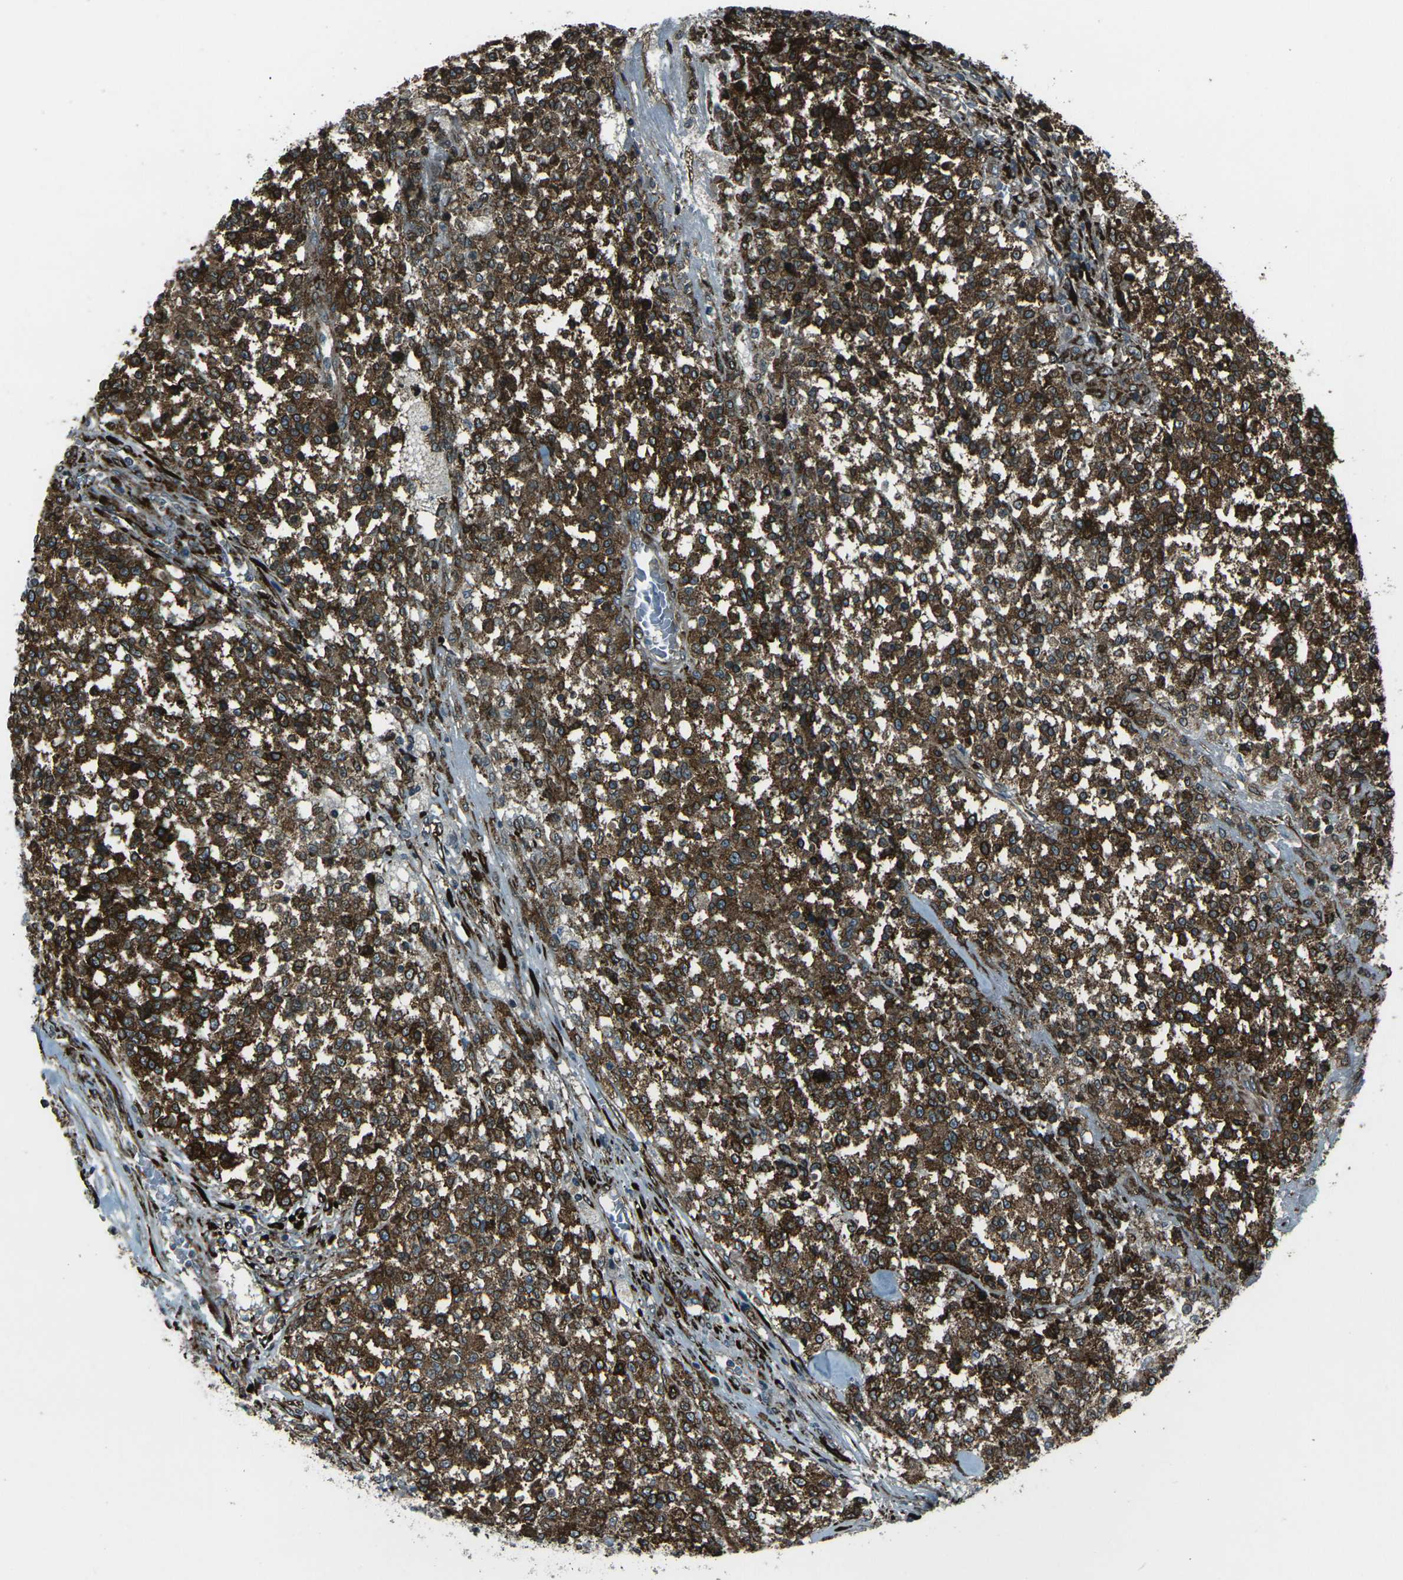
{"staining": {"intensity": "strong", "quantity": ">75%", "location": "cytoplasmic/membranous"}, "tissue": "testis cancer", "cell_type": "Tumor cells", "image_type": "cancer", "snomed": [{"axis": "morphology", "description": "Seminoma, NOS"}, {"axis": "topography", "description": "Testis"}], "caption": "An image showing strong cytoplasmic/membranous positivity in approximately >75% of tumor cells in testis cancer (seminoma), as visualized by brown immunohistochemical staining.", "gene": "LSMEM1", "patient": {"sex": "male", "age": 59}}